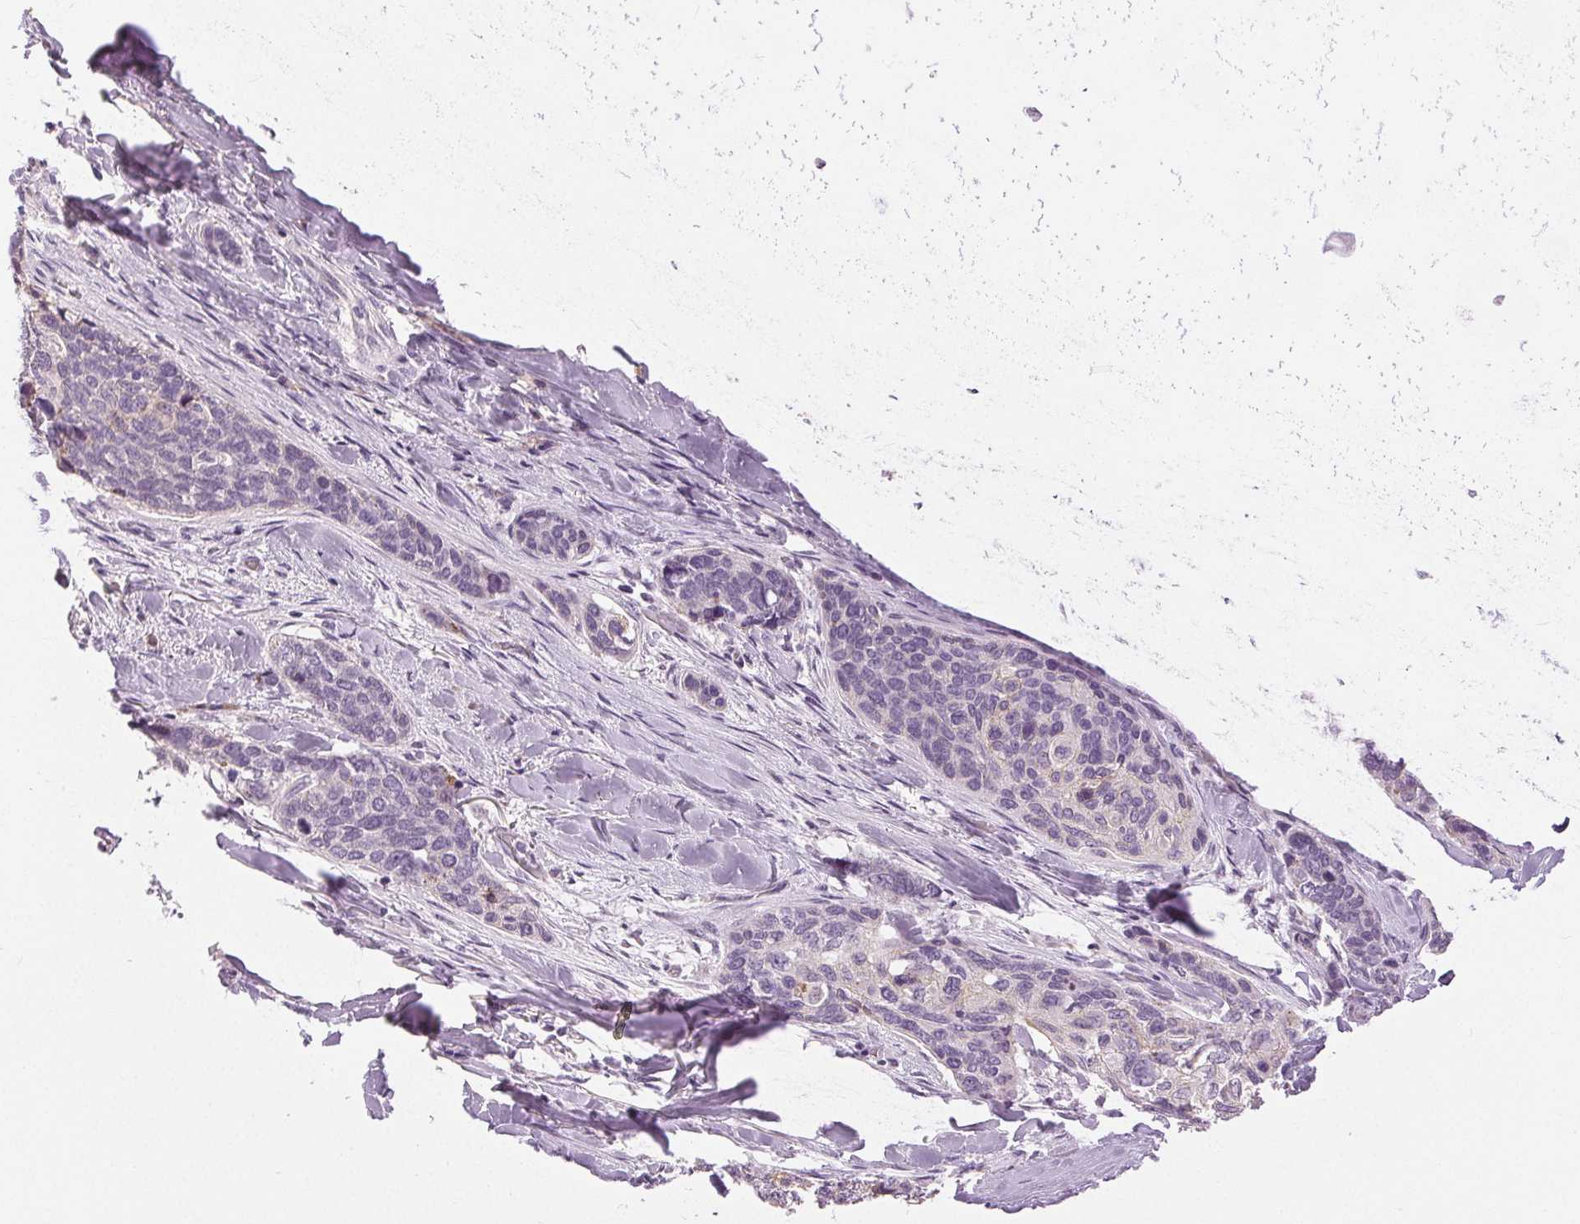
{"staining": {"intensity": "negative", "quantity": "none", "location": "none"}, "tissue": "lung cancer", "cell_type": "Tumor cells", "image_type": "cancer", "snomed": [{"axis": "morphology", "description": "Squamous cell carcinoma, NOS"}, {"axis": "morphology", "description": "Squamous cell carcinoma, metastatic, NOS"}, {"axis": "topography", "description": "Lymph node"}, {"axis": "topography", "description": "Lung"}], "caption": "There is no significant staining in tumor cells of metastatic squamous cell carcinoma (lung). The staining is performed using DAB (3,3'-diaminobenzidine) brown chromogen with nuclei counter-stained in using hematoxylin.", "gene": "DSG3", "patient": {"sex": "male", "age": 41}}